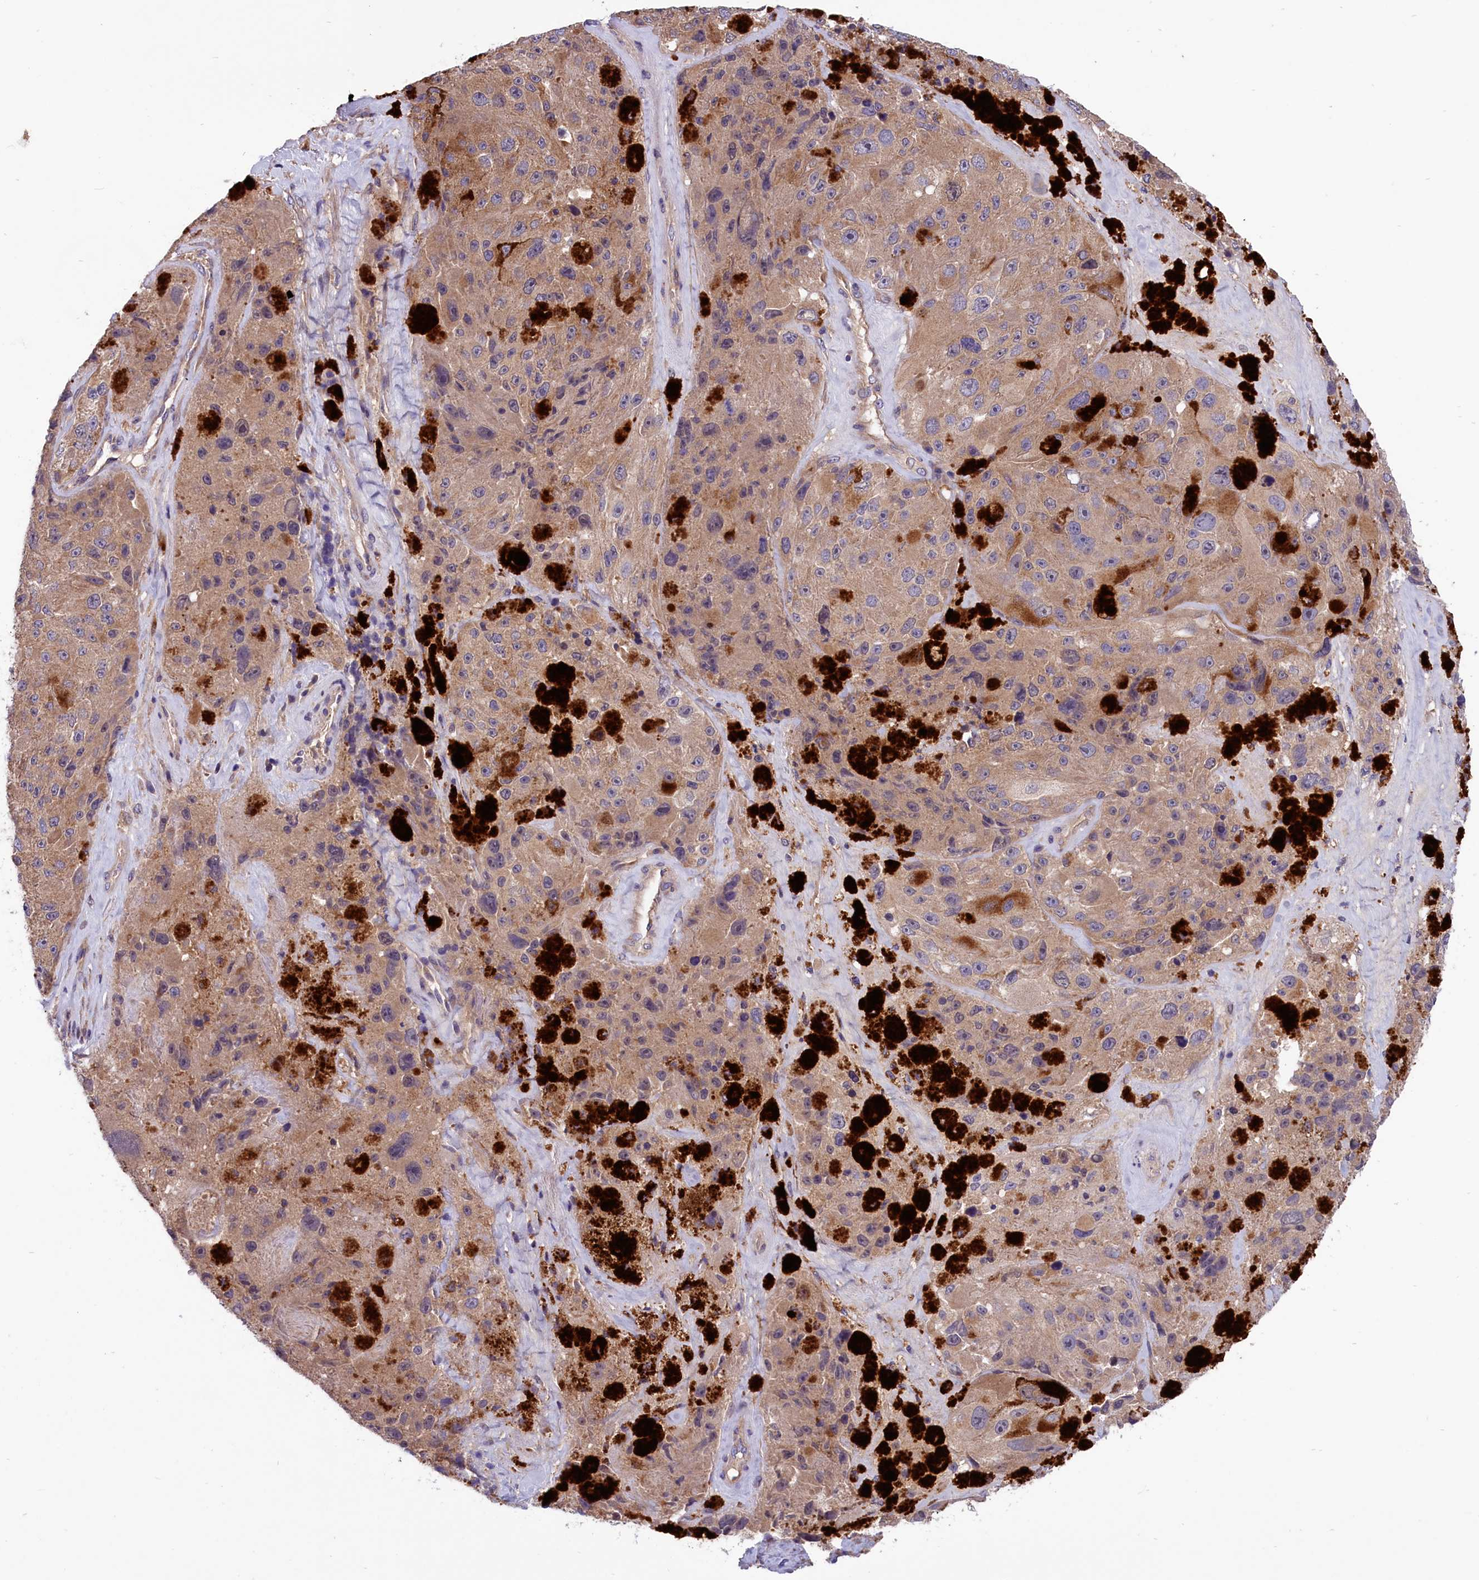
{"staining": {"intensity": "weak", "quantity": ">75%", "location": "cytoplasmic/membranous"}, "tissue": "melanoma", "cell_type": "Tumor cells", "image_type": "cancer", "snomed": [{"axis": "morphology", "description": "Malignant melanoma, Metastatic site"}, {"axis": "topography", "description": "Lymph node"}], "caption": "Protein staining by immunohistochemistry (IHC) reveals weak cytoplasmic/membranous positivity in approximately >75% of tumor cells in melanoma.", "gene": "AMDHD2", "patient": {"sex": "male", "age": 62}}